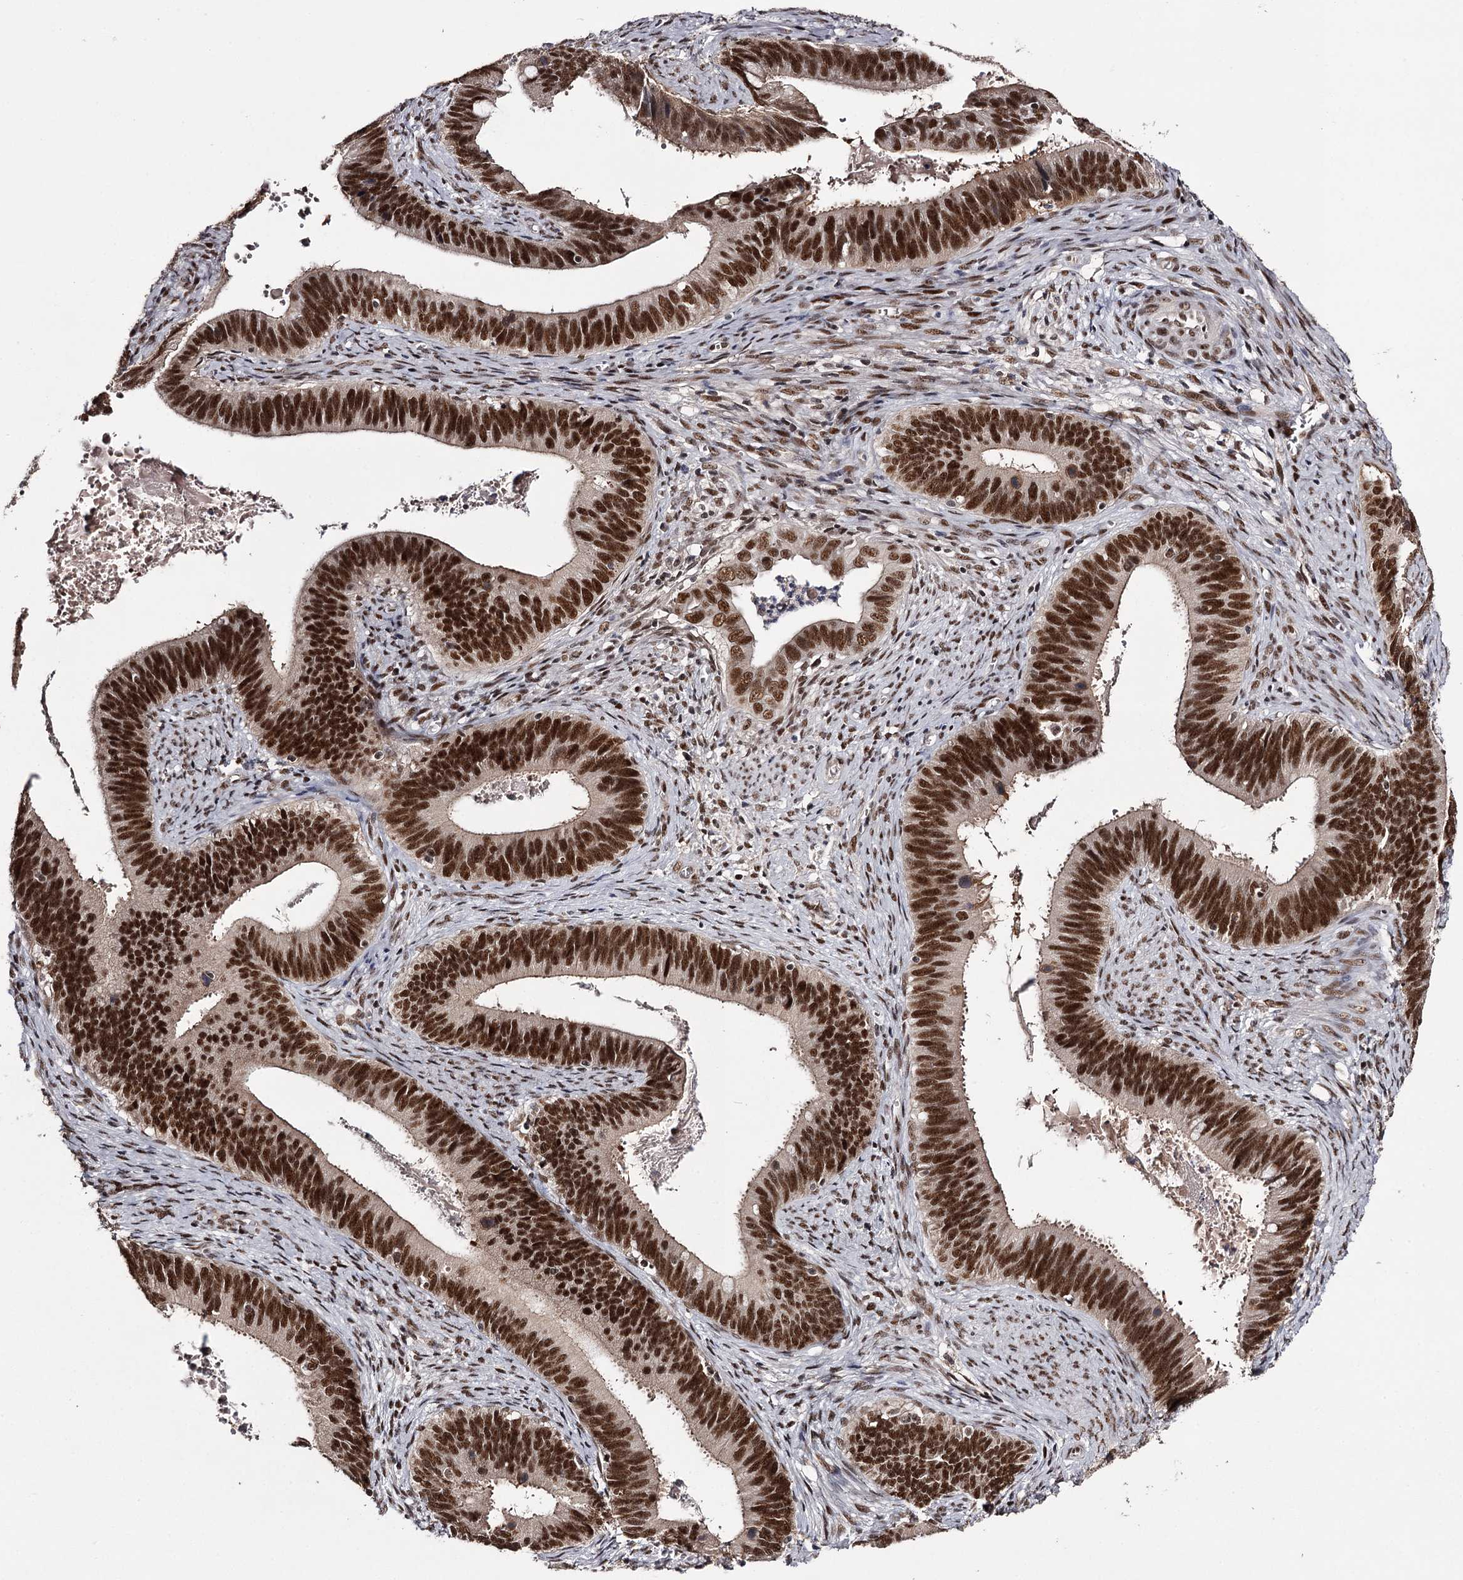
{"staining": {"intensity": "strong", "quantity": ">75%", "location": "nuclear"}, "tissue": "cervical cancer", "cell_type": "Tumor cells", "image_type": "cancer", "snomed": [{"axis": "morphology", "description": "Adenocarcinoma, NOS"}, {"axis": "topography", "description": "Cervix"}], "caption": "IHC staining of cervical cancer, which reveals high levels of strong nuclear expression in approximately >75% of tumor cells indicating strong nuclear protein expression. The staining was performed using DAB (3,3'-diaminobenzidine) (brown) for protein detection and nuclei were counterstained in hematoxylin (blue).", "gene": "TTC33", "patient": {"sex": "female", "age": 42}}